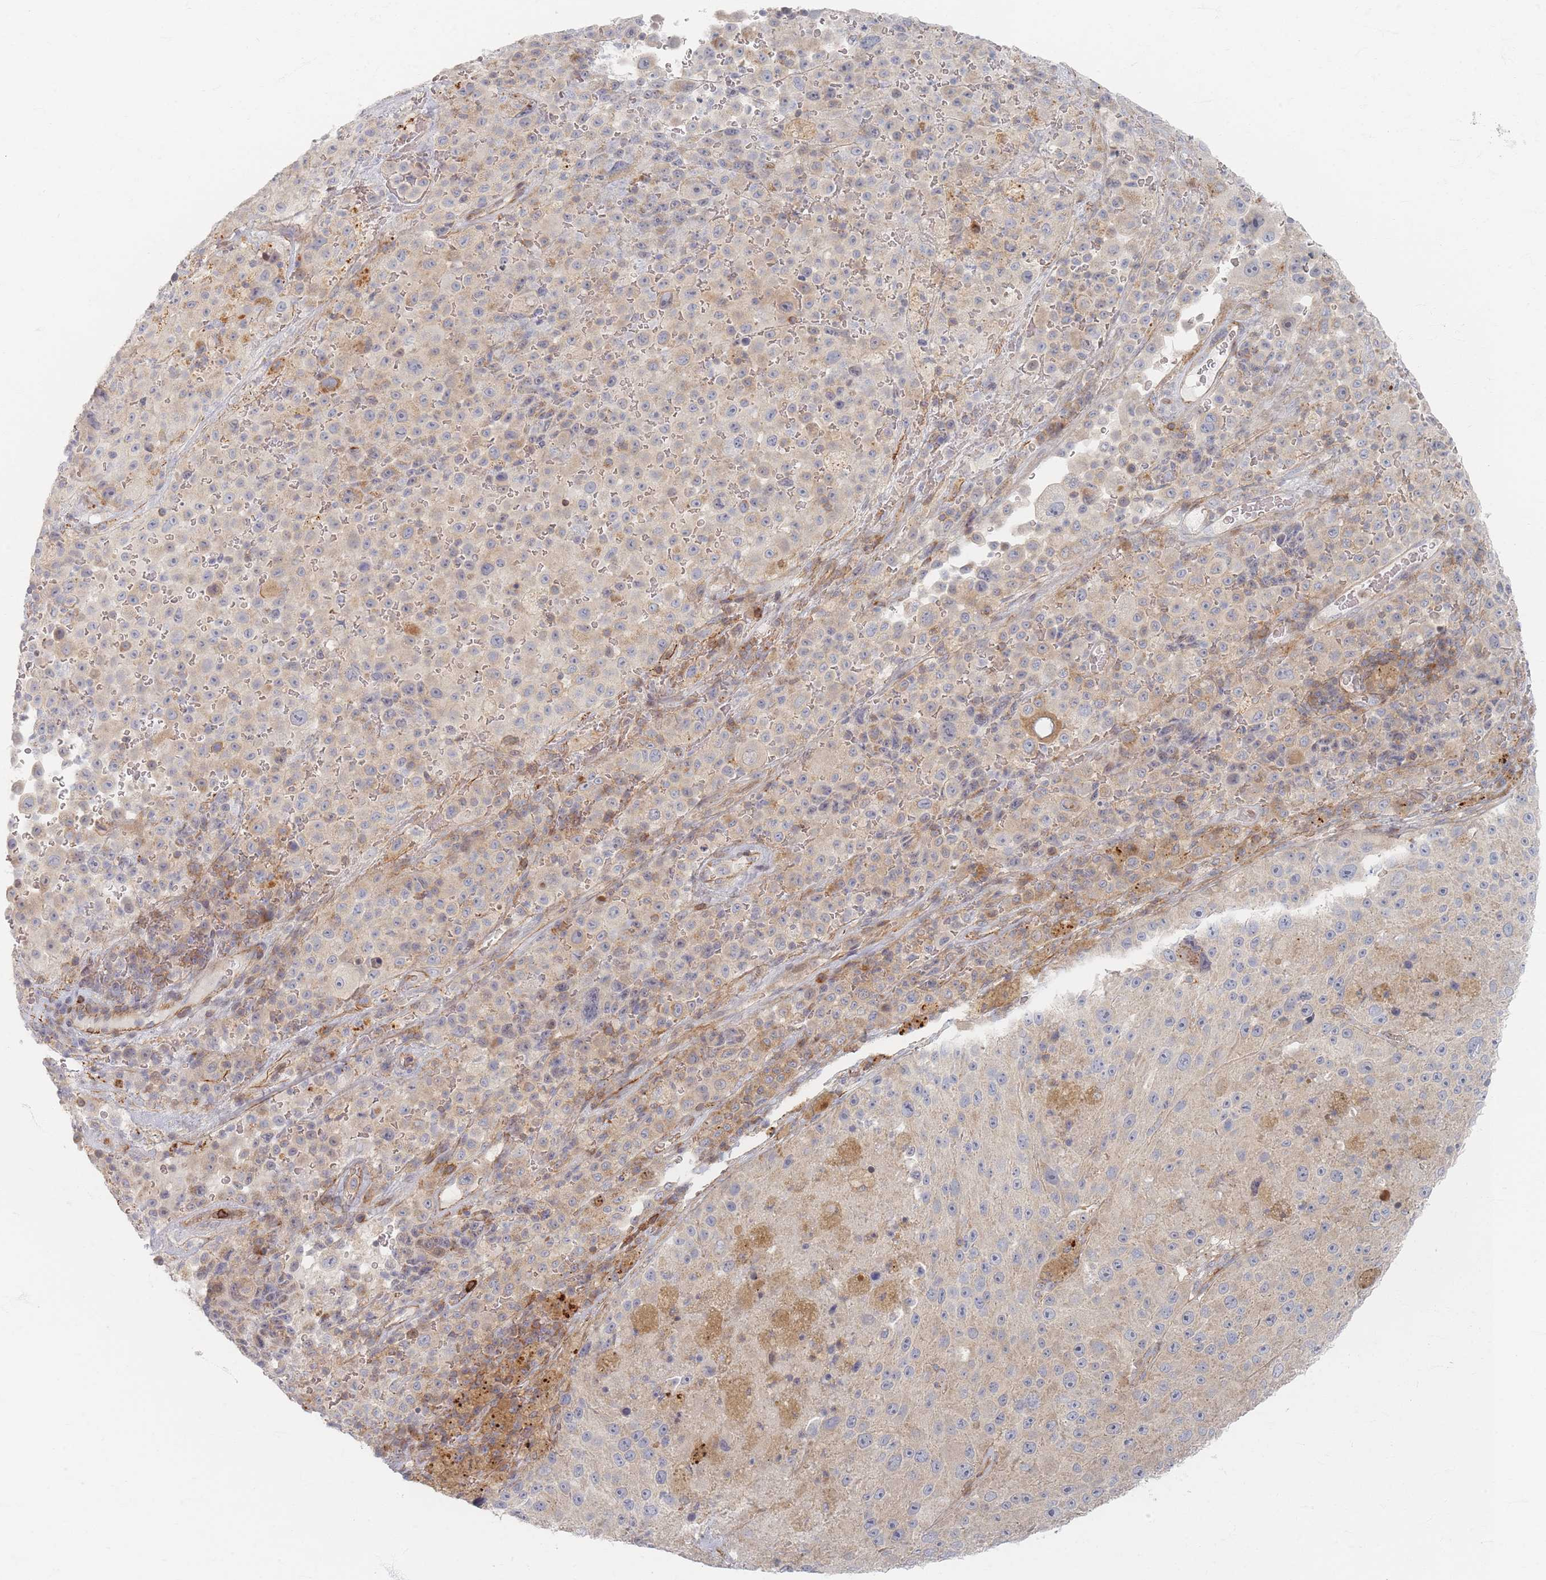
{"staining": {"intensity": "negative", "quantity": "none", "location": "none"}, "tissue": "melanoma", "cell_type": "Tumor cells", "image_type": "cancer", "snomed": [{"axis": "morphology", "description": "Malignant melanoma, Metastatic site"}, {"axis": "topography", "description": "Lymph node"}], "caption": "Melanoma stained for a protein using immunohistochemistry (IHC) displays no positivity tumor cells.", "gene": "ZNF852", "patient": {"sex": "male", "age": 62}}